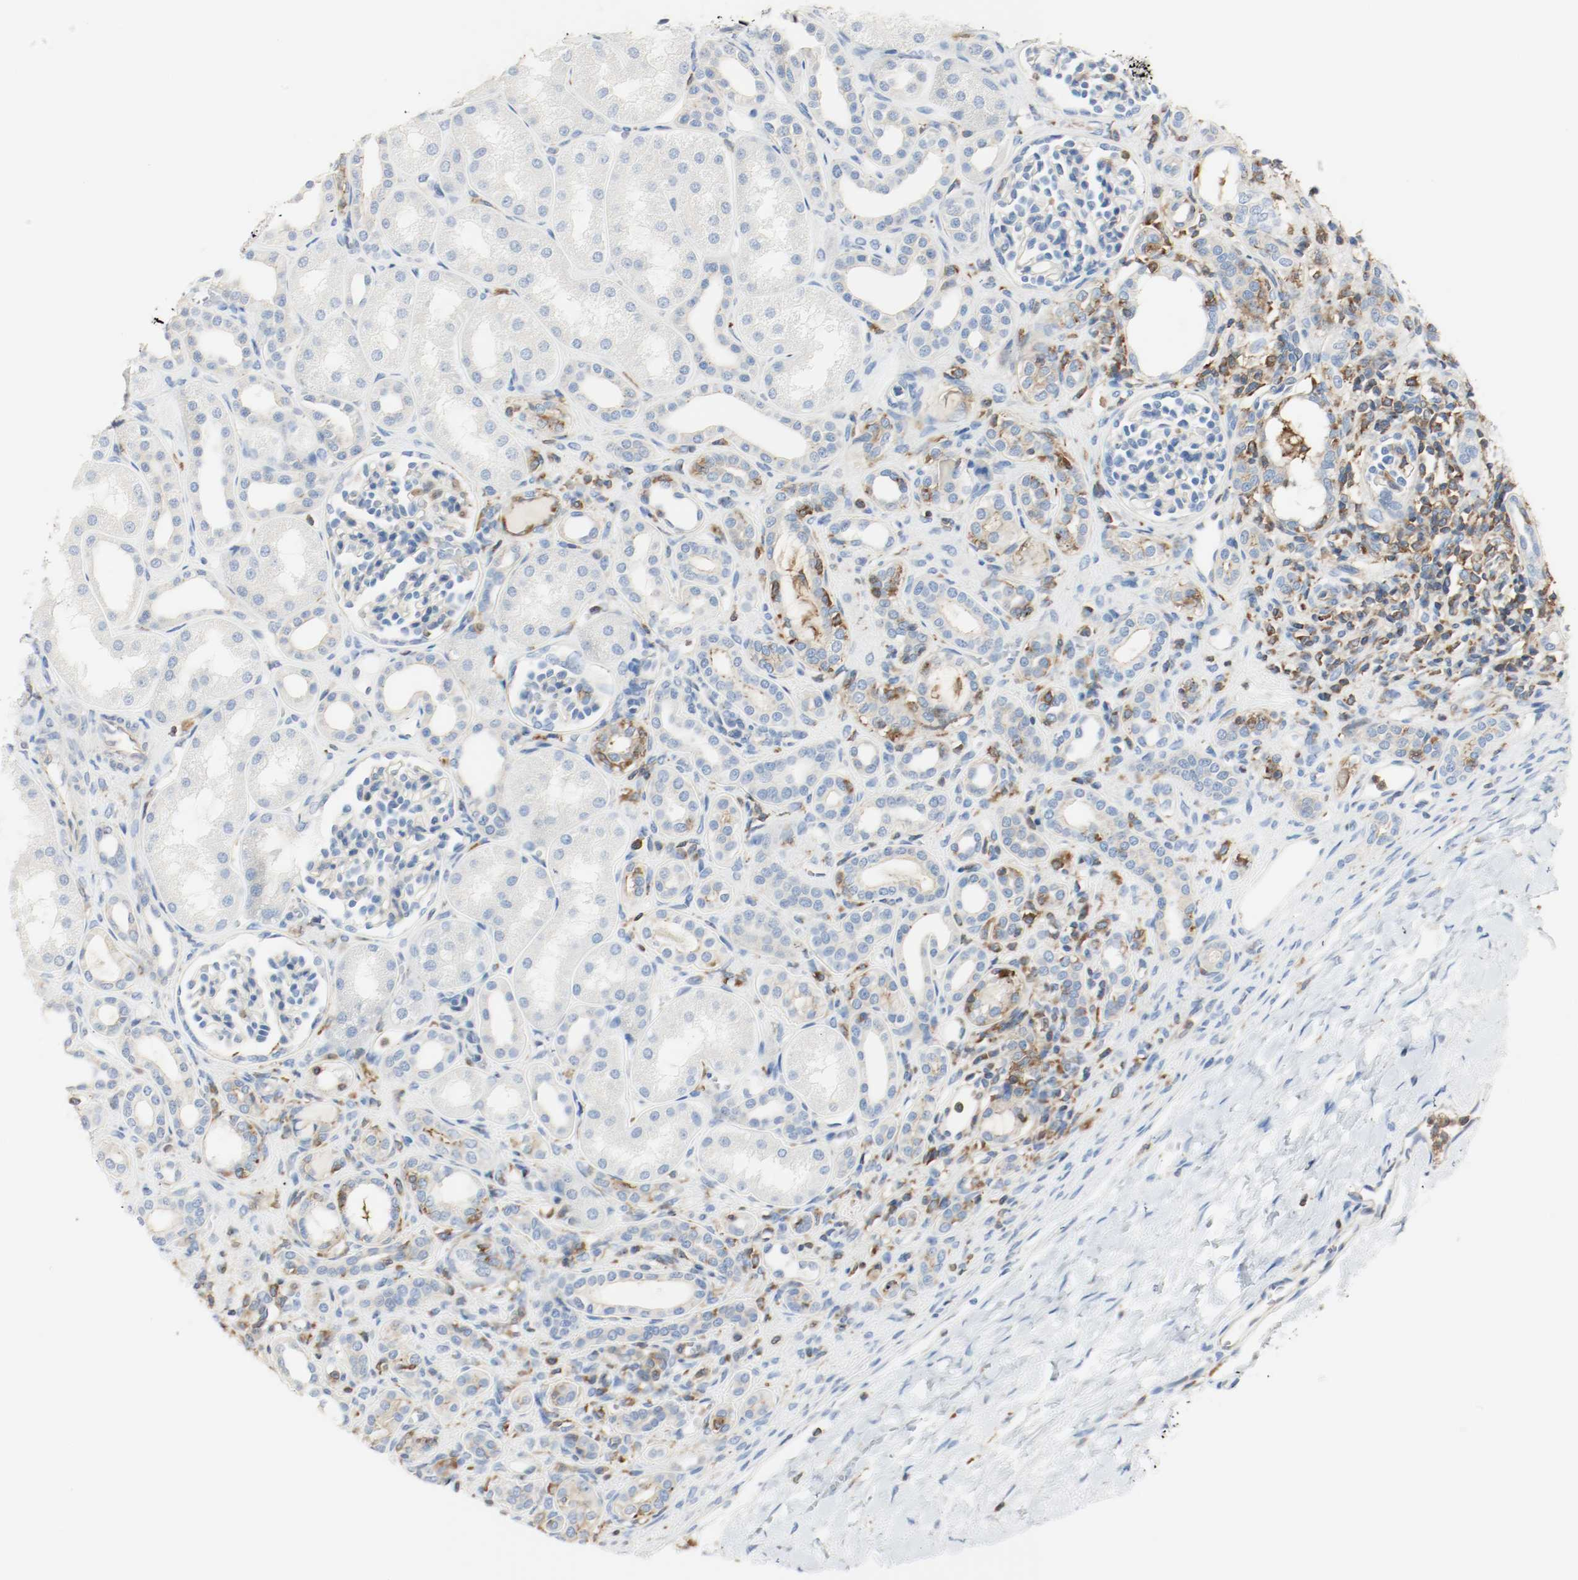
{"staining": {"intensity": "weak", "quantity": "<25%", "location": "cytoplasmic/membranous"}, "tissue": "kidney", "cell_type": "Cells in glomeruli", "image_type": "normal", "snomed": [{"axis": "morphology", "description": "Normal tissue, NOS"}, {"axis": "topography", "description": "Kidney"}], "caption": "The immunohistochemistry (IHC) micrograph has no significant staining in cells in glomeruli of kidney.", "gene": "ARPC1B", "patient": {"sex": "male", "age": 7}}